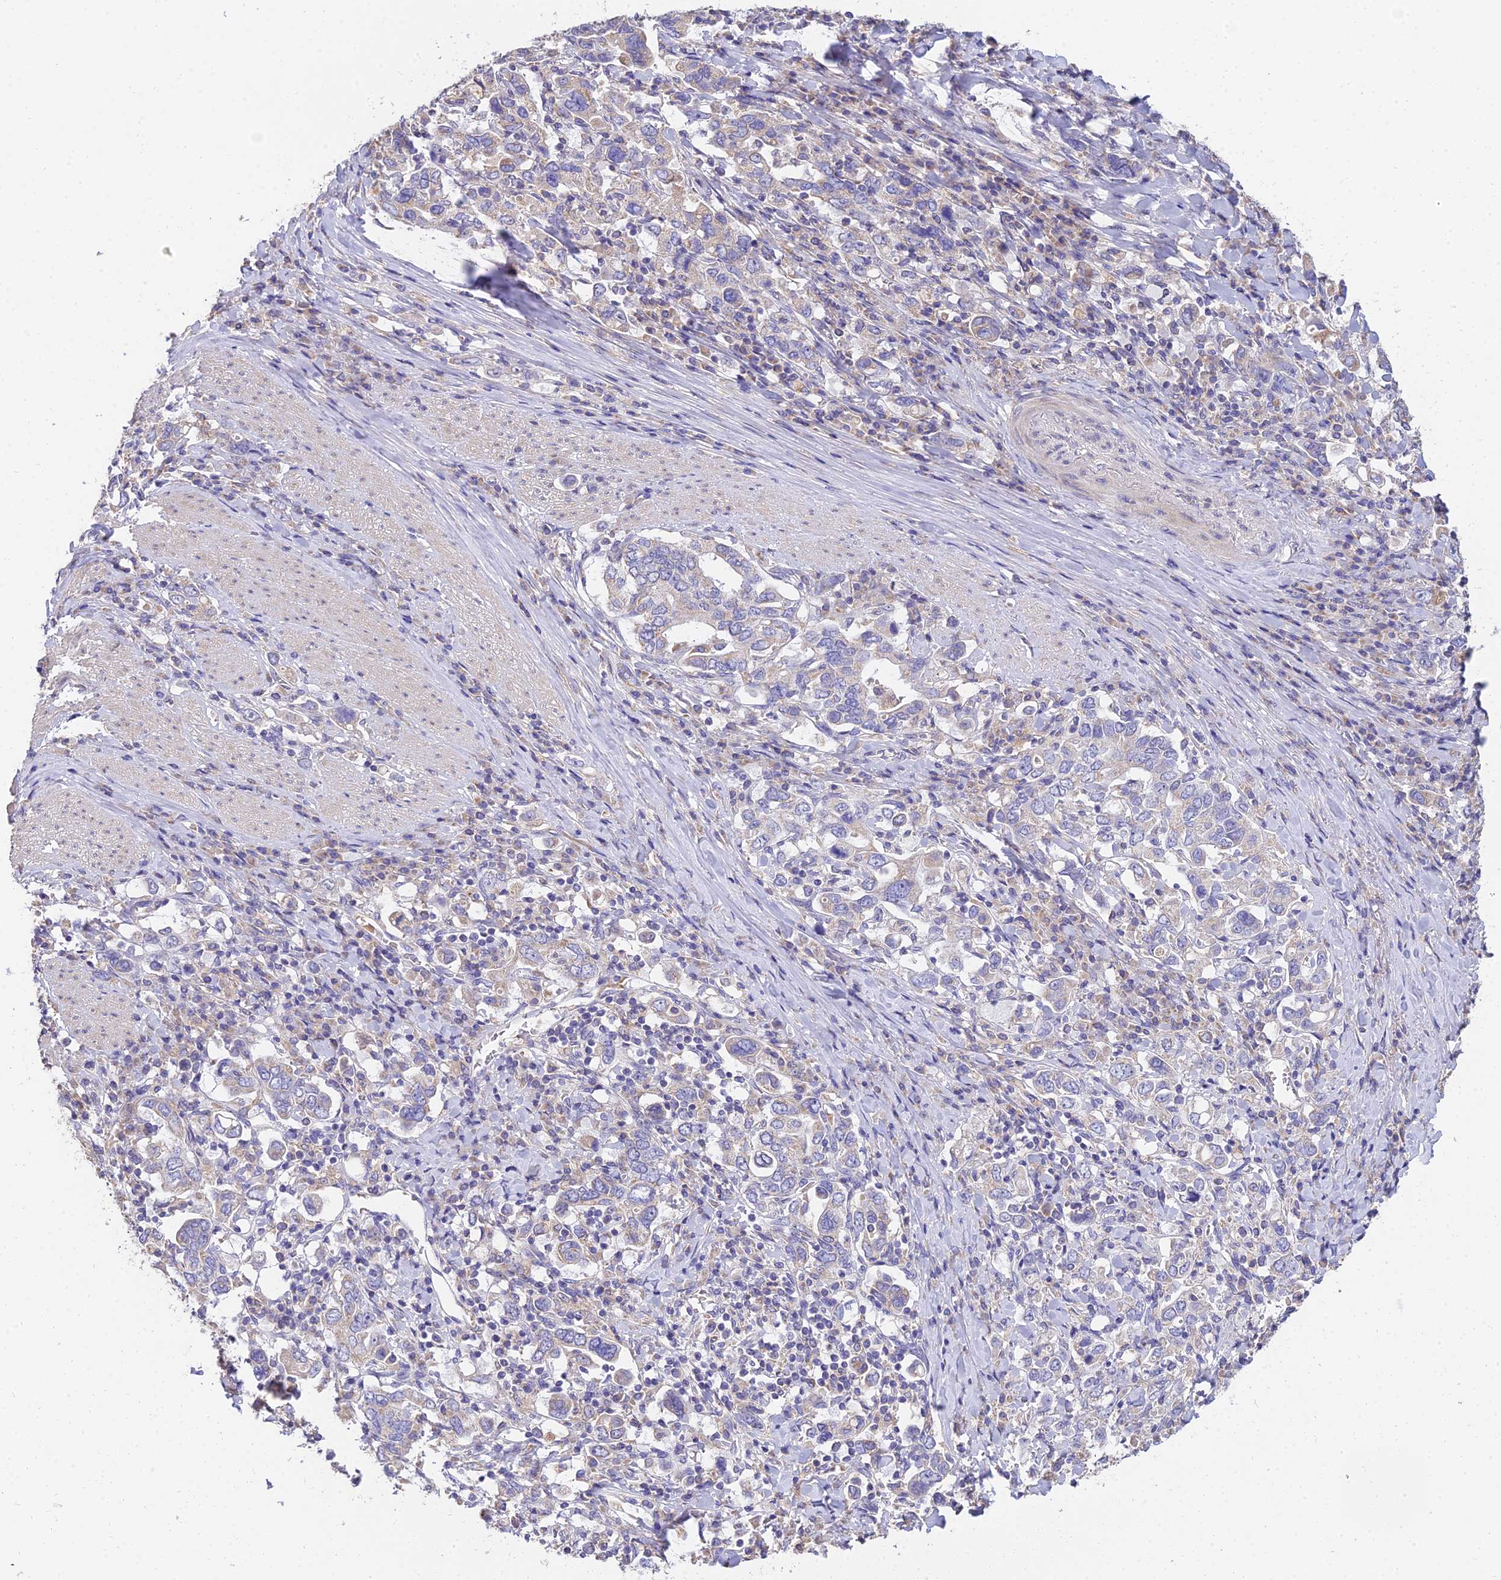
{"staining": {"intensity": "moderate", "quantity": "<25%", "location": "cytoplasmic/membranous"}, "tissue": "stomach cancer", "cell_type": "Tumor cells", "image_type": "cancer", "snomed": [{"axis": "morphology", "description": "Adenocarcinoma, NOS"}, {"axis": "topography", "description": "Stomach, upper"}], "caption": "Stomach cancer was stained to show a protein in brown. There is low levels of moderate cytoplasmic/membranous positivity in approximately <25% of tumor cells.", "gene": "ARL8B", "patient": {"sex": "male", "age": 62}}